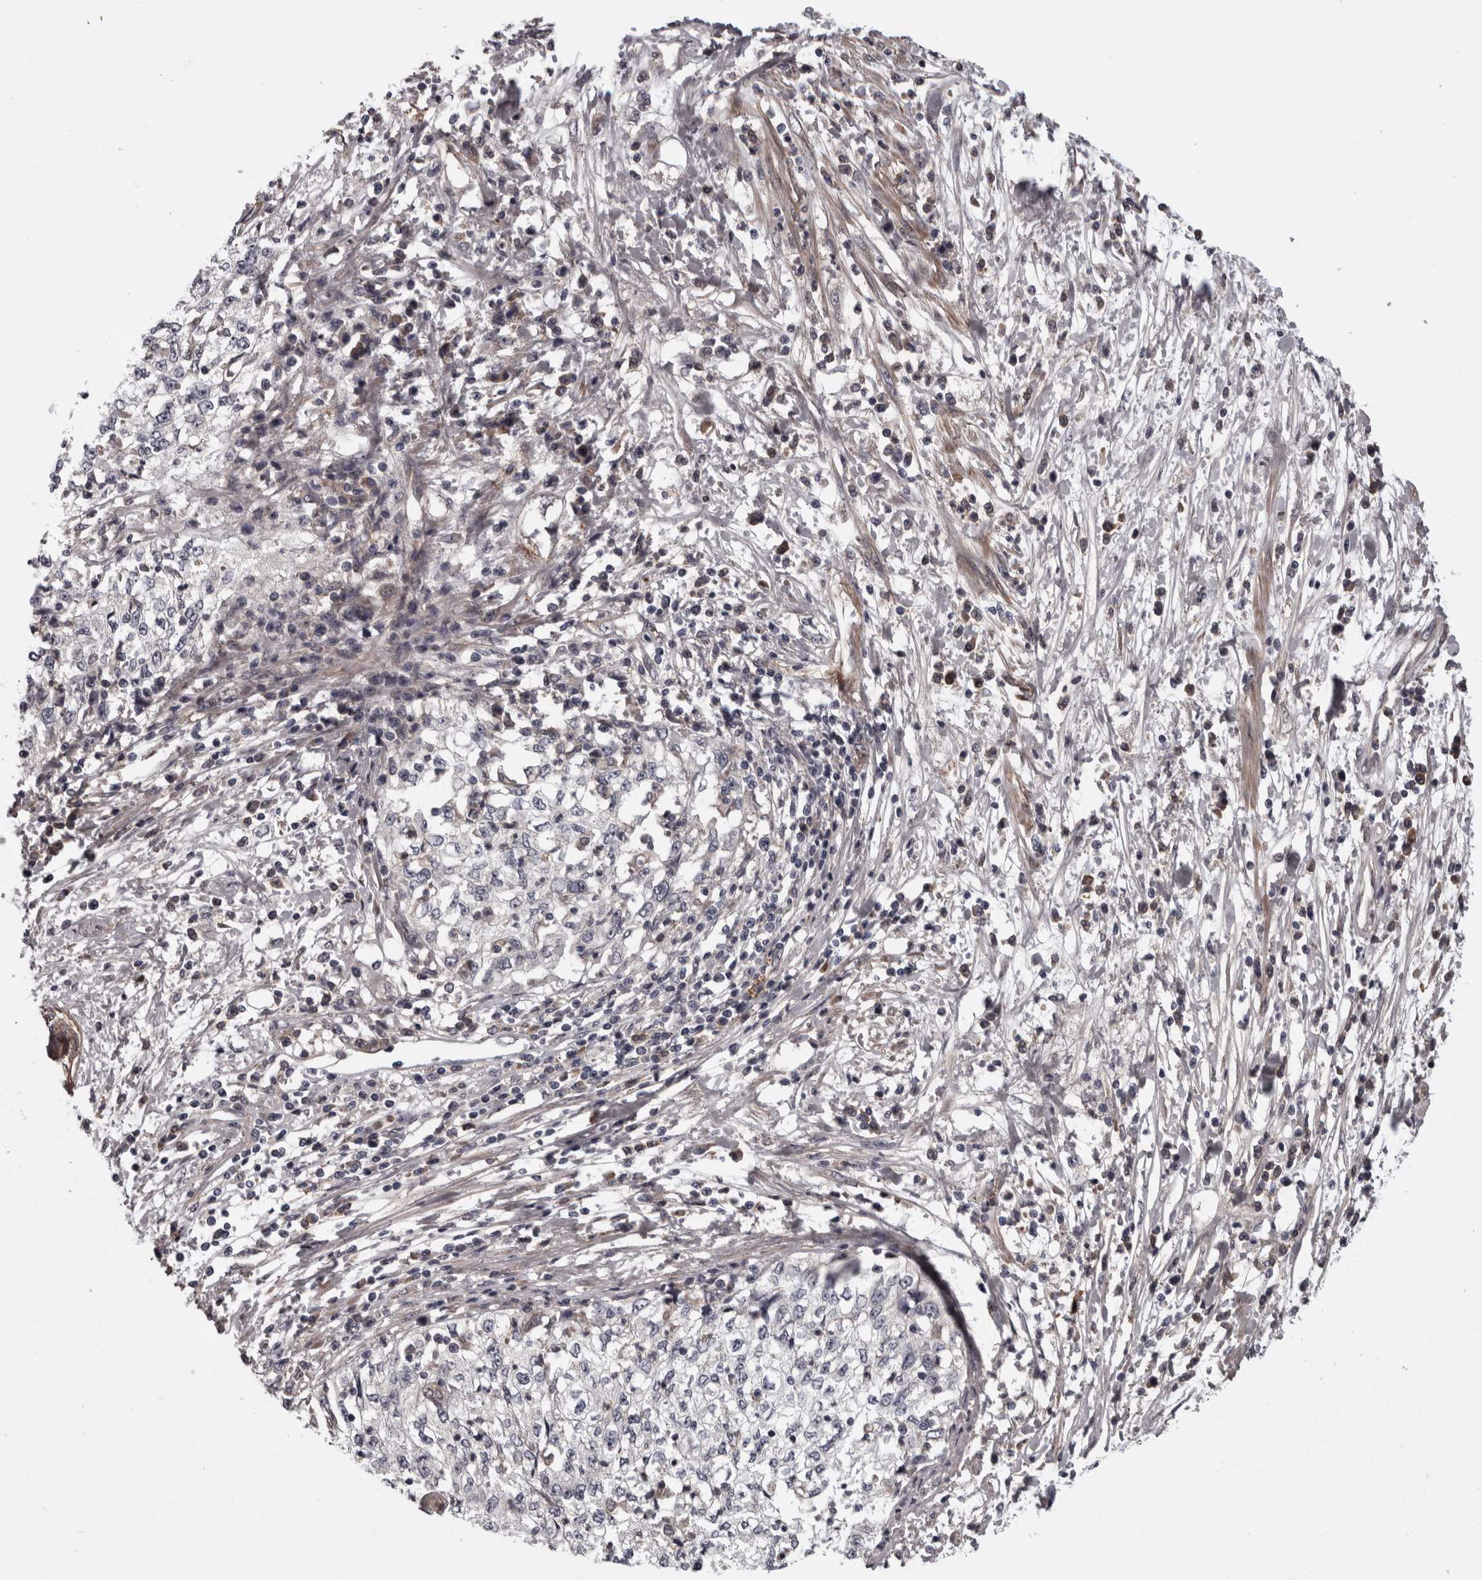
{"staining": {"intensity": "negative", "quantity": "none", "location": "none"}, "tissue": "cervical cancer", "cell_type": "Tumor cells", "image_type": "cancer", "snomed": [{"axis": "morphology", "description": "Squamous cell carcinoma, NOS"}, {"axis": "topography", "description": "Cervix"}], "caption": "DAB (3,3'-diaminobenzidine) immunohistochemical staining of human cervical cancer displays no significant positivity in tumor cells.", "gene": "RSU1", "patient": {"sex": "female", "age": 57}}